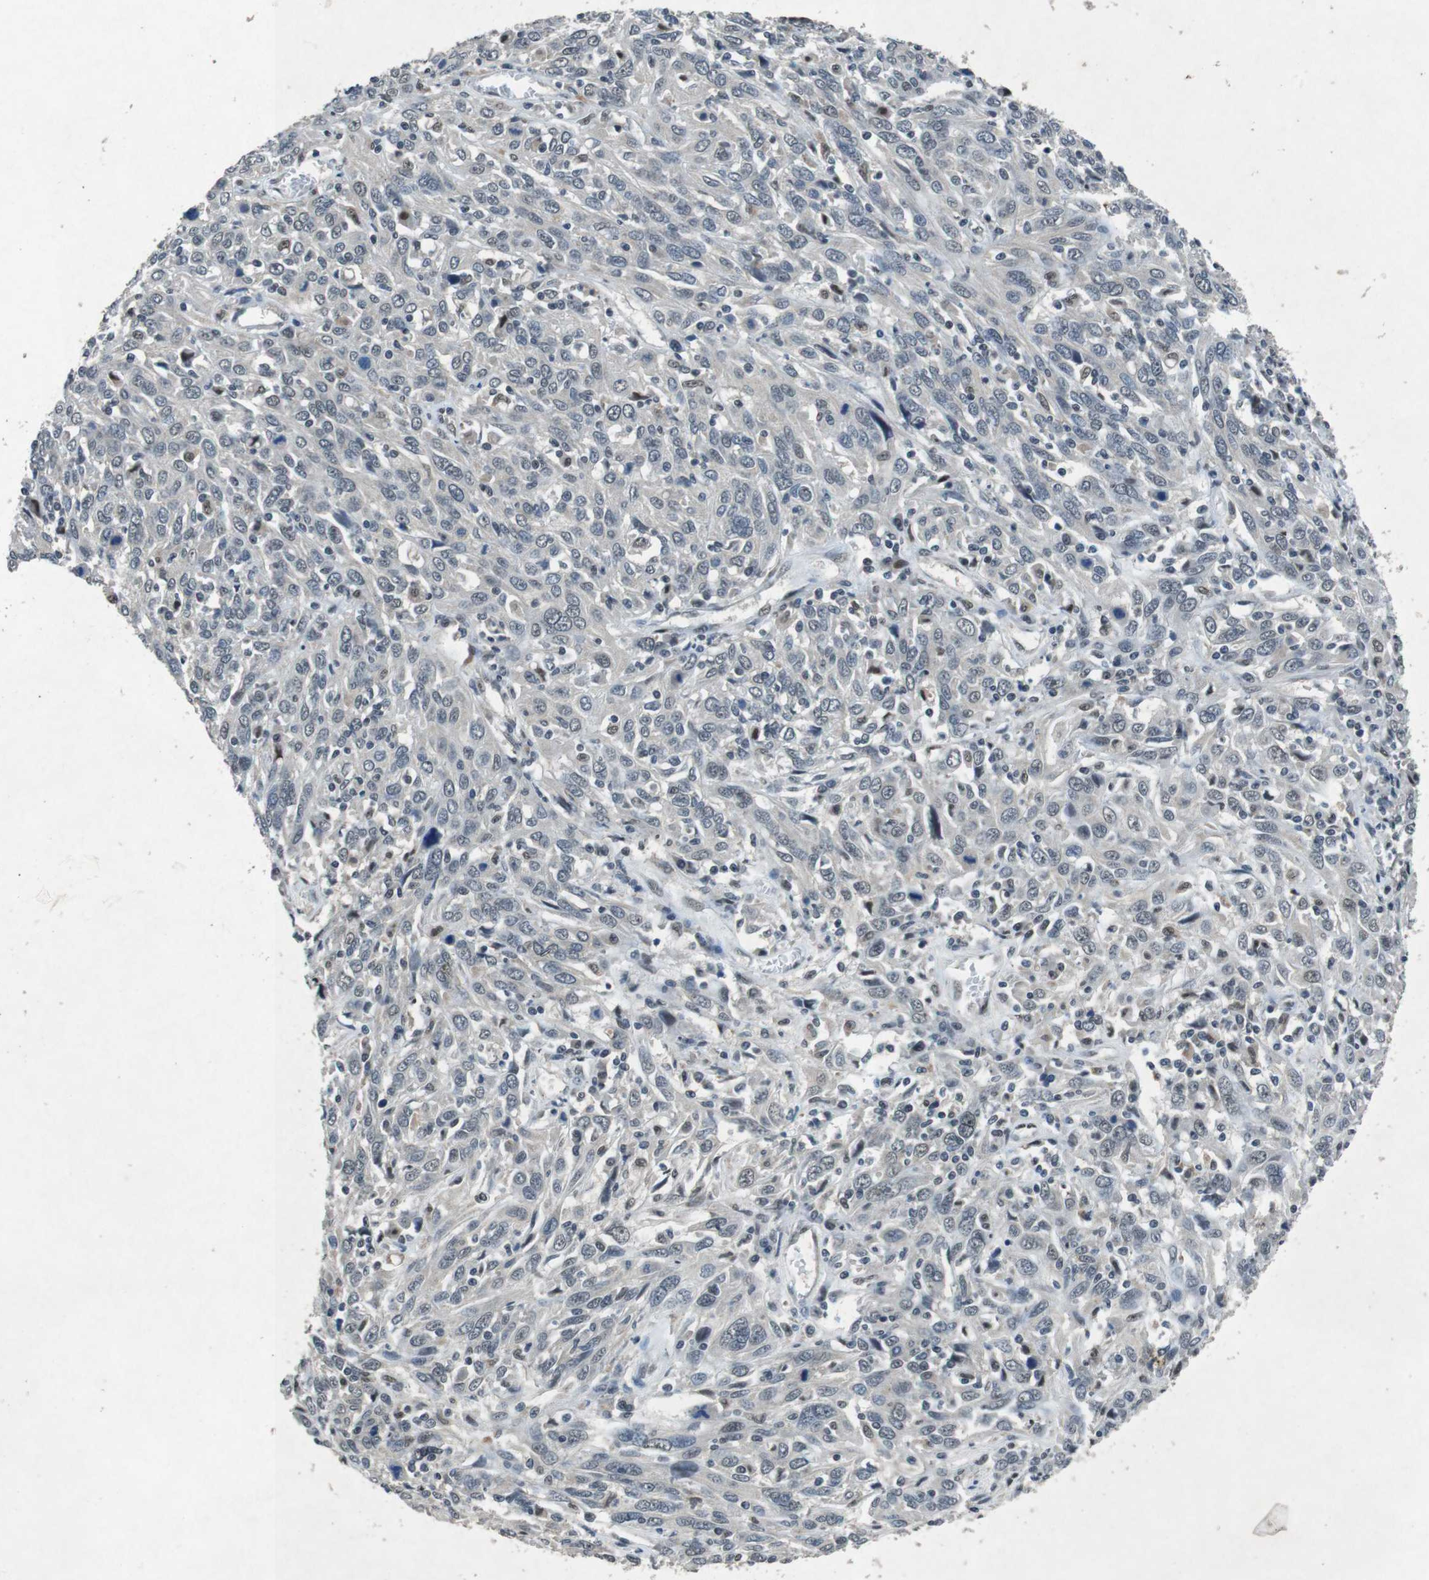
{"staining": {"intensity": "weak", "quantity": "<25%", "location": "nuclear"}, "tissue": "cervical cancer", "cell_type": "Tumor cells", "image_type": "cancer", "snomed": [{"axis": "morphology", "description": "Squamous cell carcinoma, NOS"}, {"axis": "topography", "description": "Cervix"}], "caption": "An IHC micrograph of cervical cancer is shown. There is no staining in tumor cells of cervical cancer.", "gene": "USP7", "patient": {"sex": "female", "age": 46}}